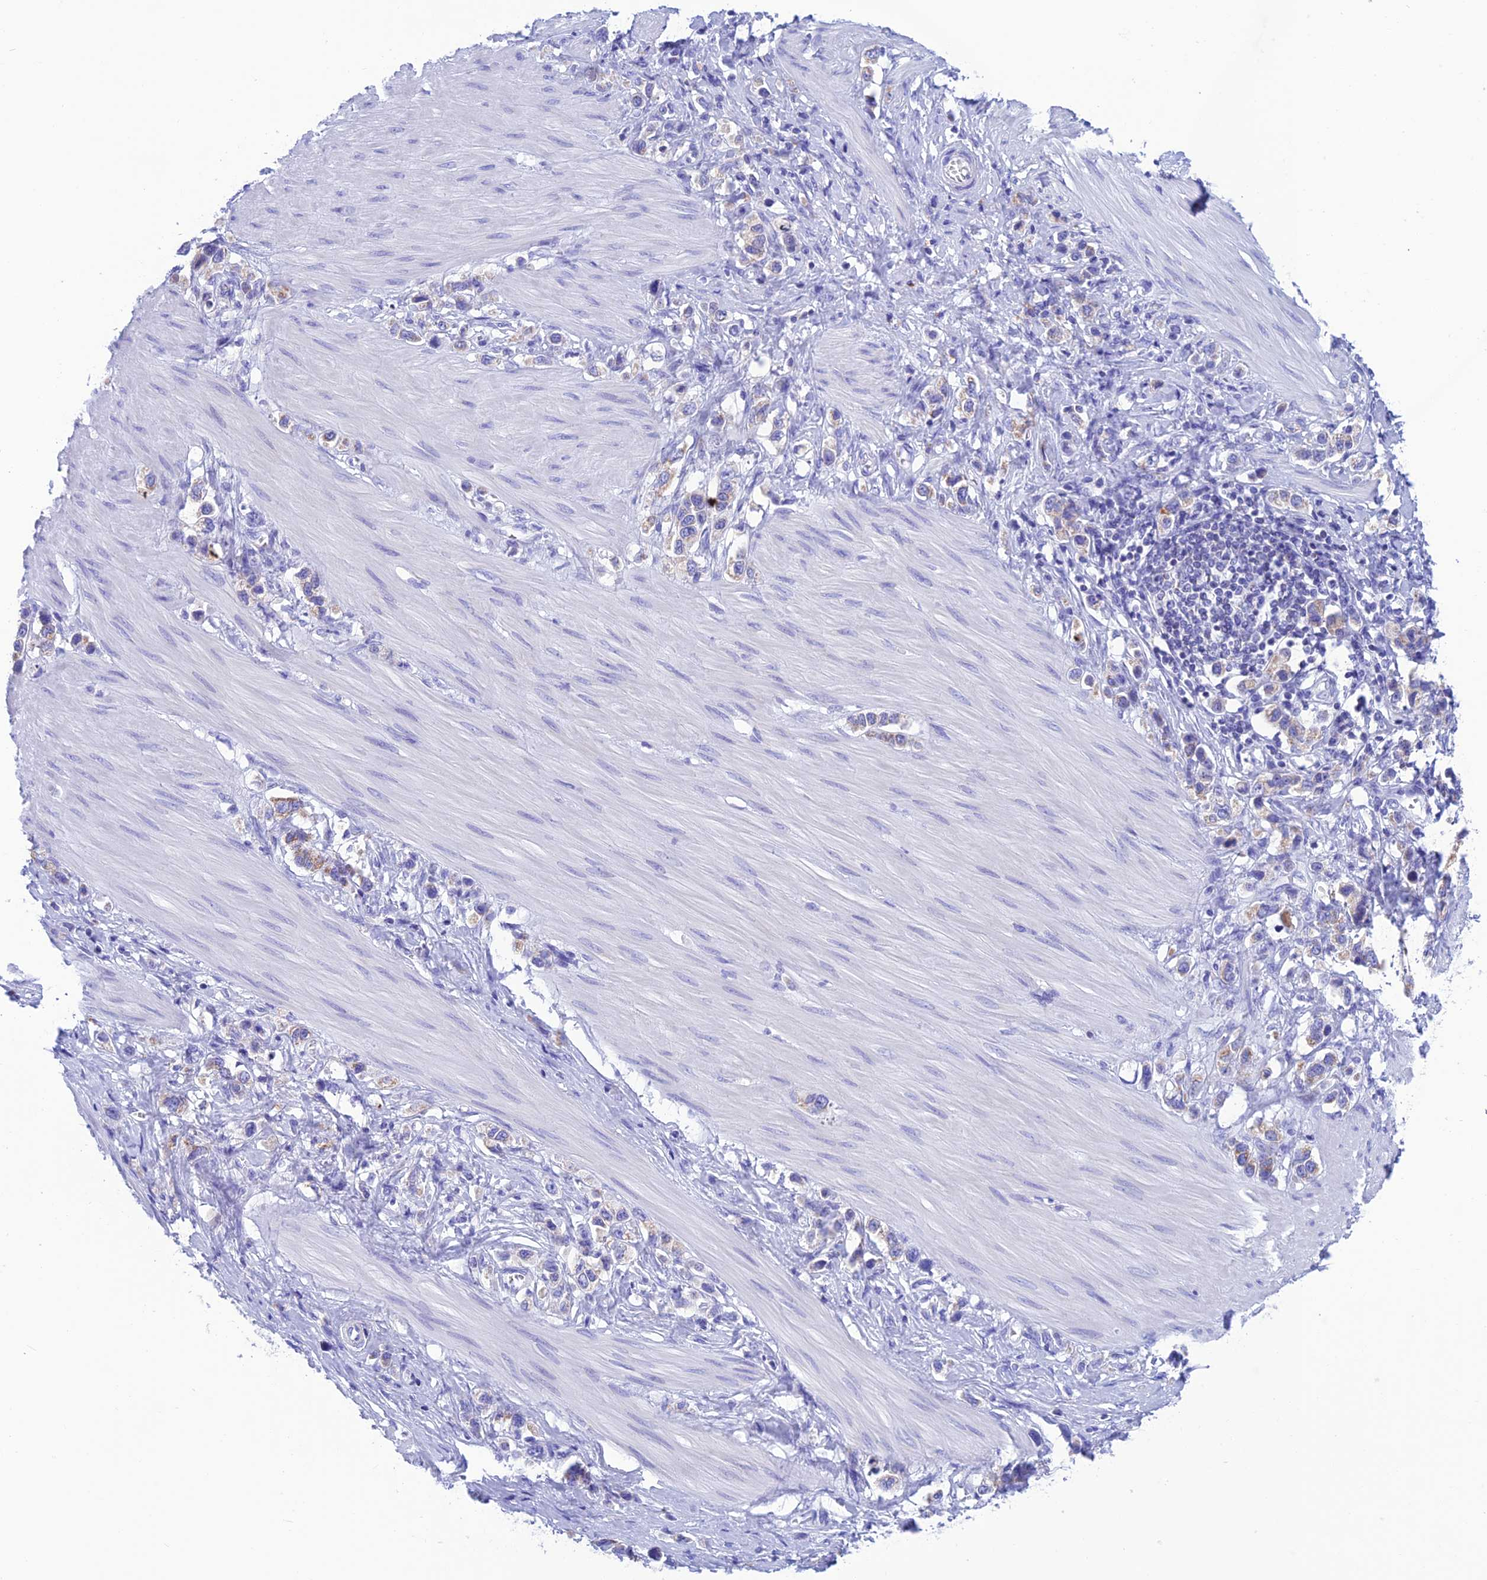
{"staining": {"intensity": "weak", "quantity": "<25%", "location": "cytoplasmic/membranous"}, "tissue": "stomach cancer", "cell_type": "Tumor cells", "image_type": "cancer", "snomed": [{"axis": "morphology", "description": "Adenocarcinoma, NOS"}, {"axis": "topography", "description": "Stomach"}], "caption": "Tumor cells show no significant protein expression in adenocarcinoma (stomach).", "gene": "NXPE4", "patient": {"sex": "female", "age": 65}}